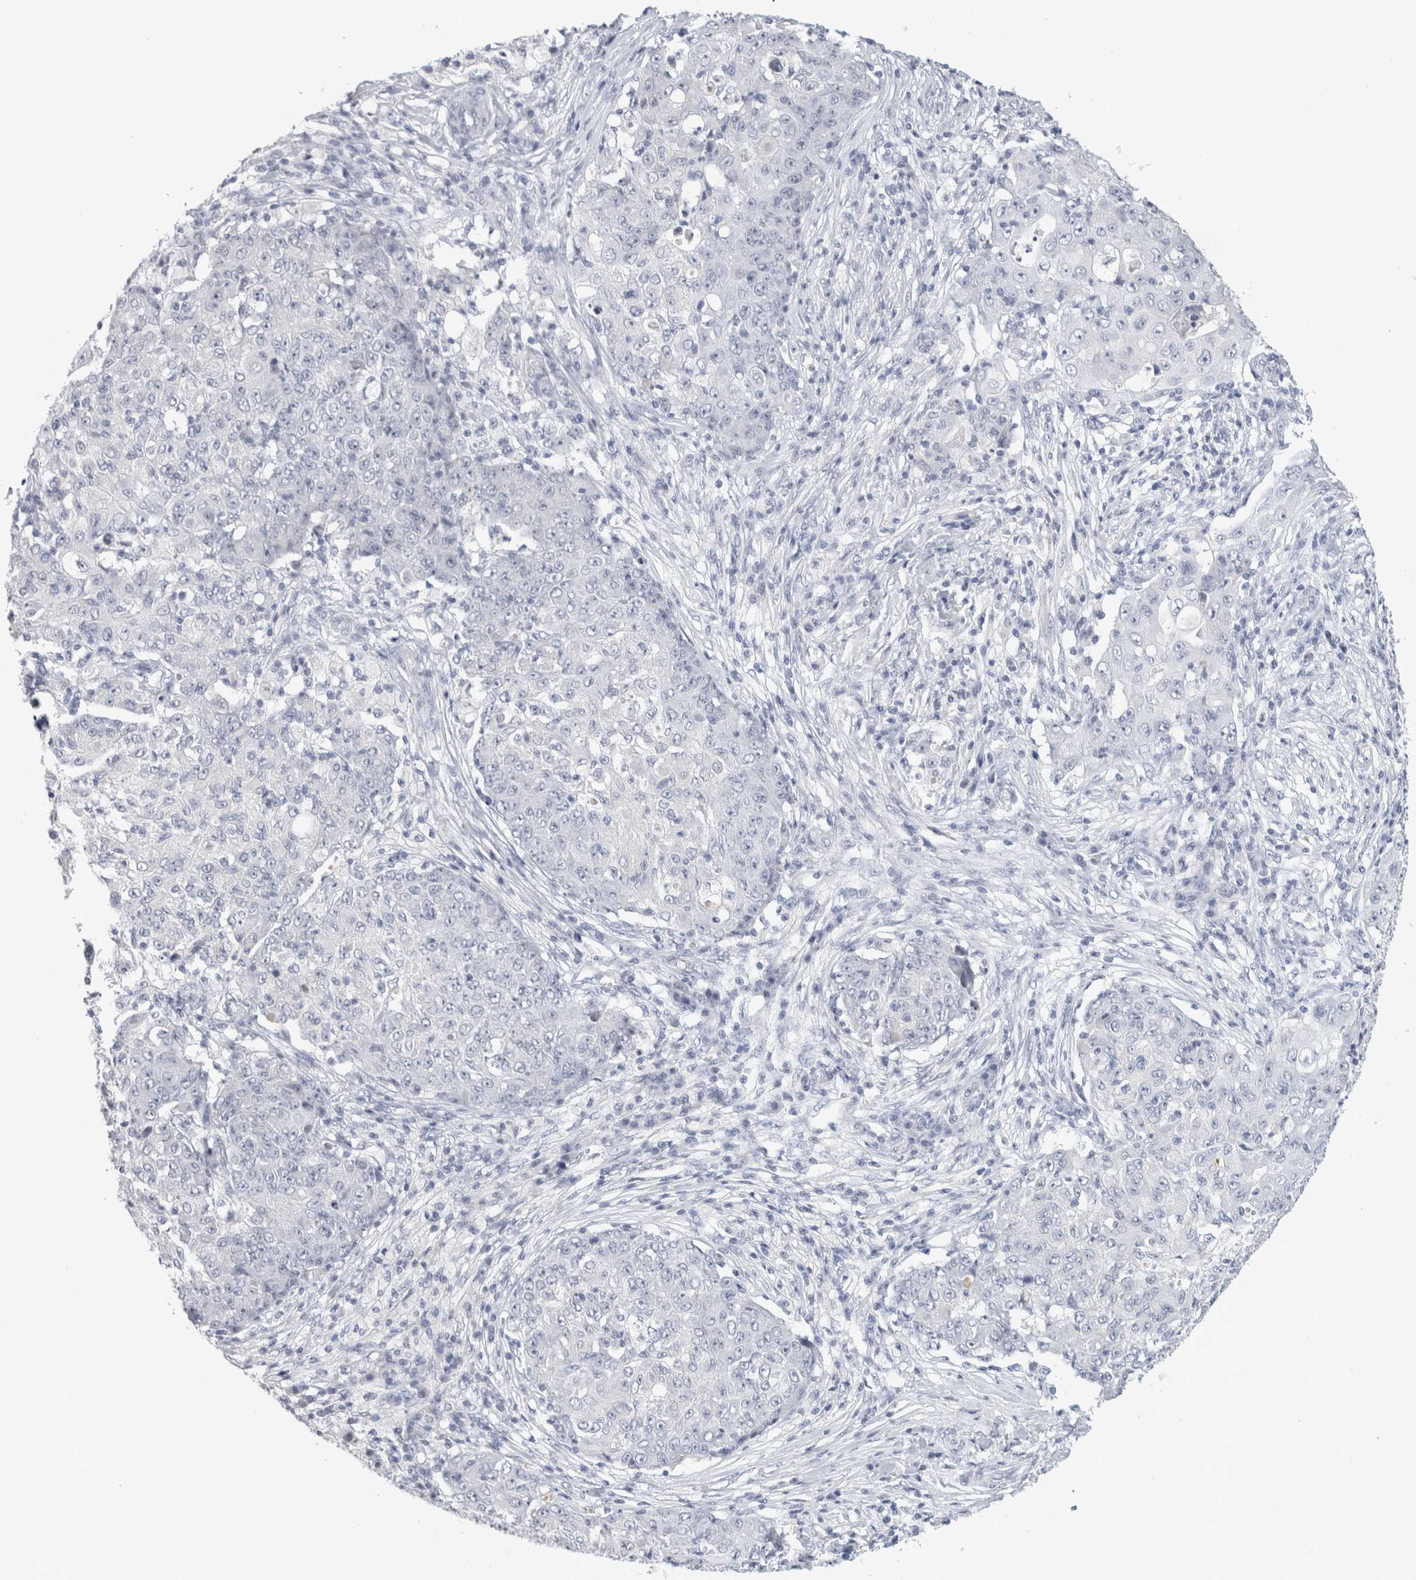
{"staining": {"intensity": "negative", "quantity": "none", "location": "none"}, "tissue": "ovarian cancer", "cell_type": "Tumor cells", "image_type": "cancer", "snomed": [{"axis": "morphology", "description": "Carcinoma, endometroid"}, {"axis": "topography", "description": "Ovary"}], "caption": "DAB immunohistochemical staining of human endometroid carcinoma (ovarian) exhibits no significant expression in tumor cells. (DAB immunohistochemistry (IHC) with hematoxylin counter stain).", "gene": "TONSL", "patient": {"sex": "female", "age": 42}}